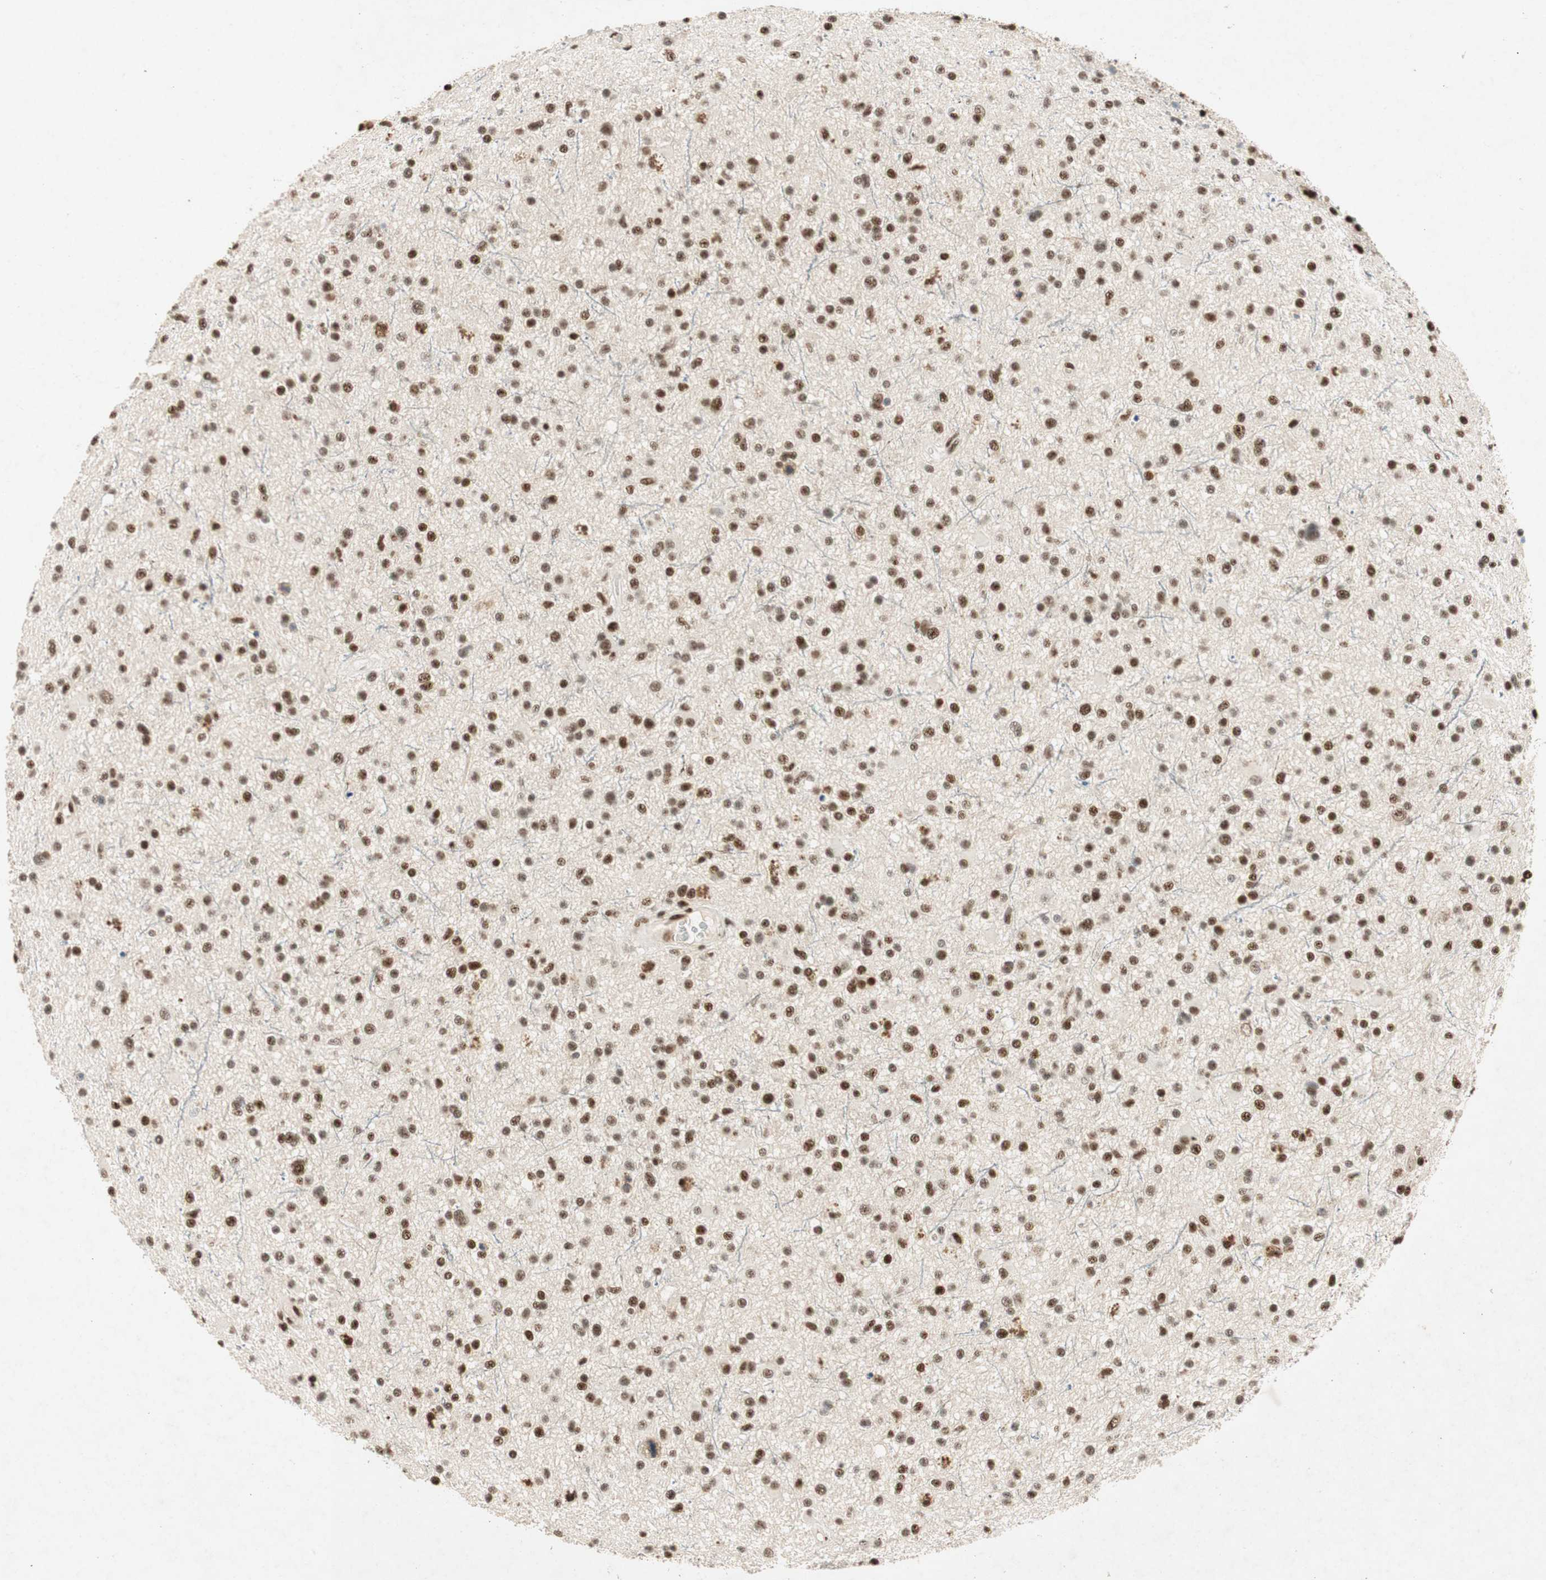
{"staining": {"intensity": "strong", "quantity": ">75%", "location": "nuclear"}, "tissue": "glioma", "cell_type": "Tumor cells", "image_type": "cancer", "snomed": [{"axis": "morphology", "description": "Glioma, malignant, High grade"}, {"axis": "topography", "description": "Brain"}], "caption": "The photomicrograph exhibits immunohistochemical staining of high-grade glioma (malignant). There is strong nuclear staining is appreciated in about >75% of tumor cells.", "gene": "NCBP3", "patient": {"sex": "male", "age": 33}}